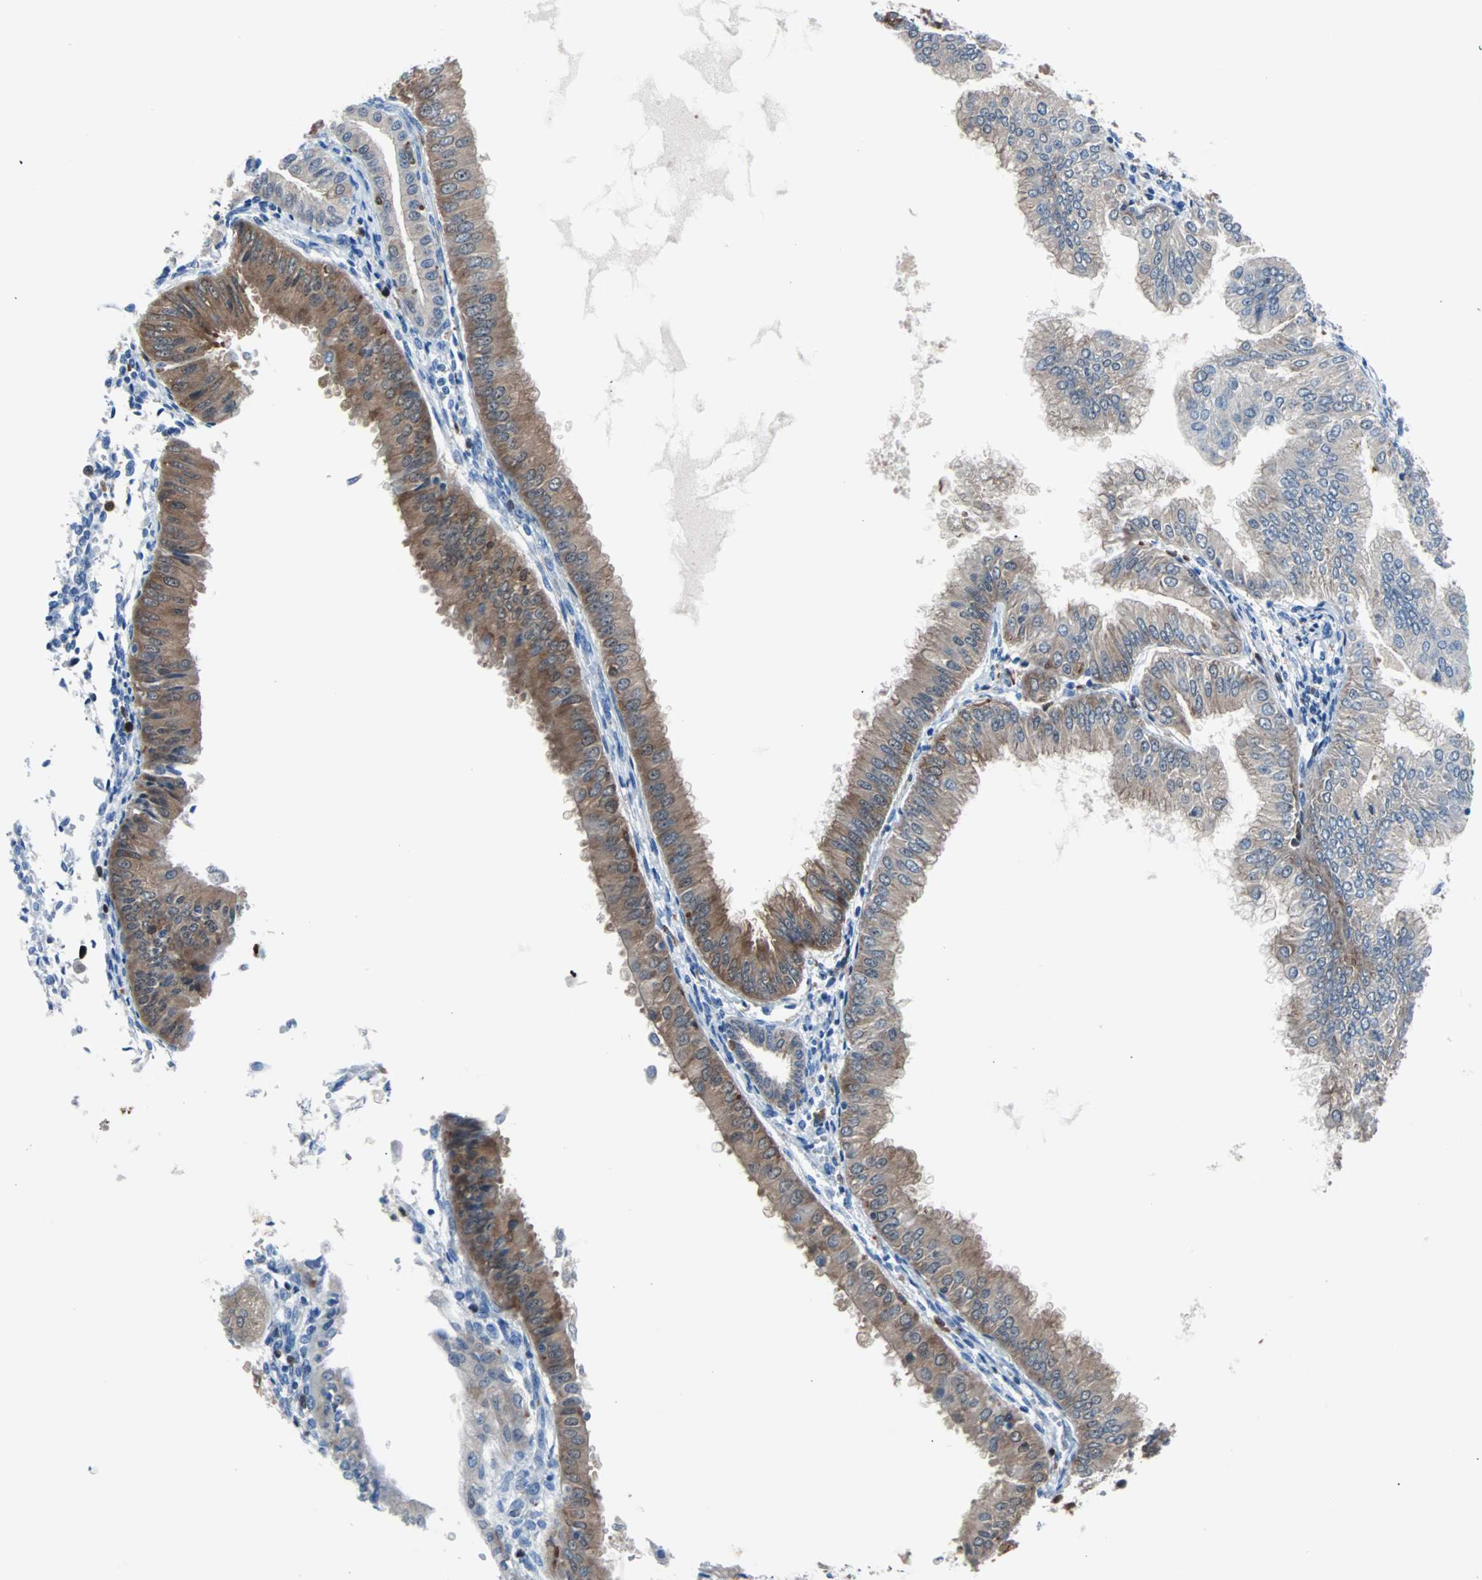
{"staining": {"intensity": "moderate", "quantity": "25%-75%", "location": "cytoplasmic/membranous"}, "tissue": "endometrial cancer", "cell_type": "Tumor cells", "image_type": "cancer", "snomed": [{"axis": "morphology", "description": "Adenocarcinoma, NOS"}, {"axis": "topography", "description": "Endometrium"}], "caption": "Moderate cytoplasmic/membranous staining for a protein is appreciated in about 25%-75% of tumor cells of endometrial cancer (adenocarcinoma) using immunohistochemistry.", "gene": "SYK", "patient": {"sex": "female", "age": 53}}